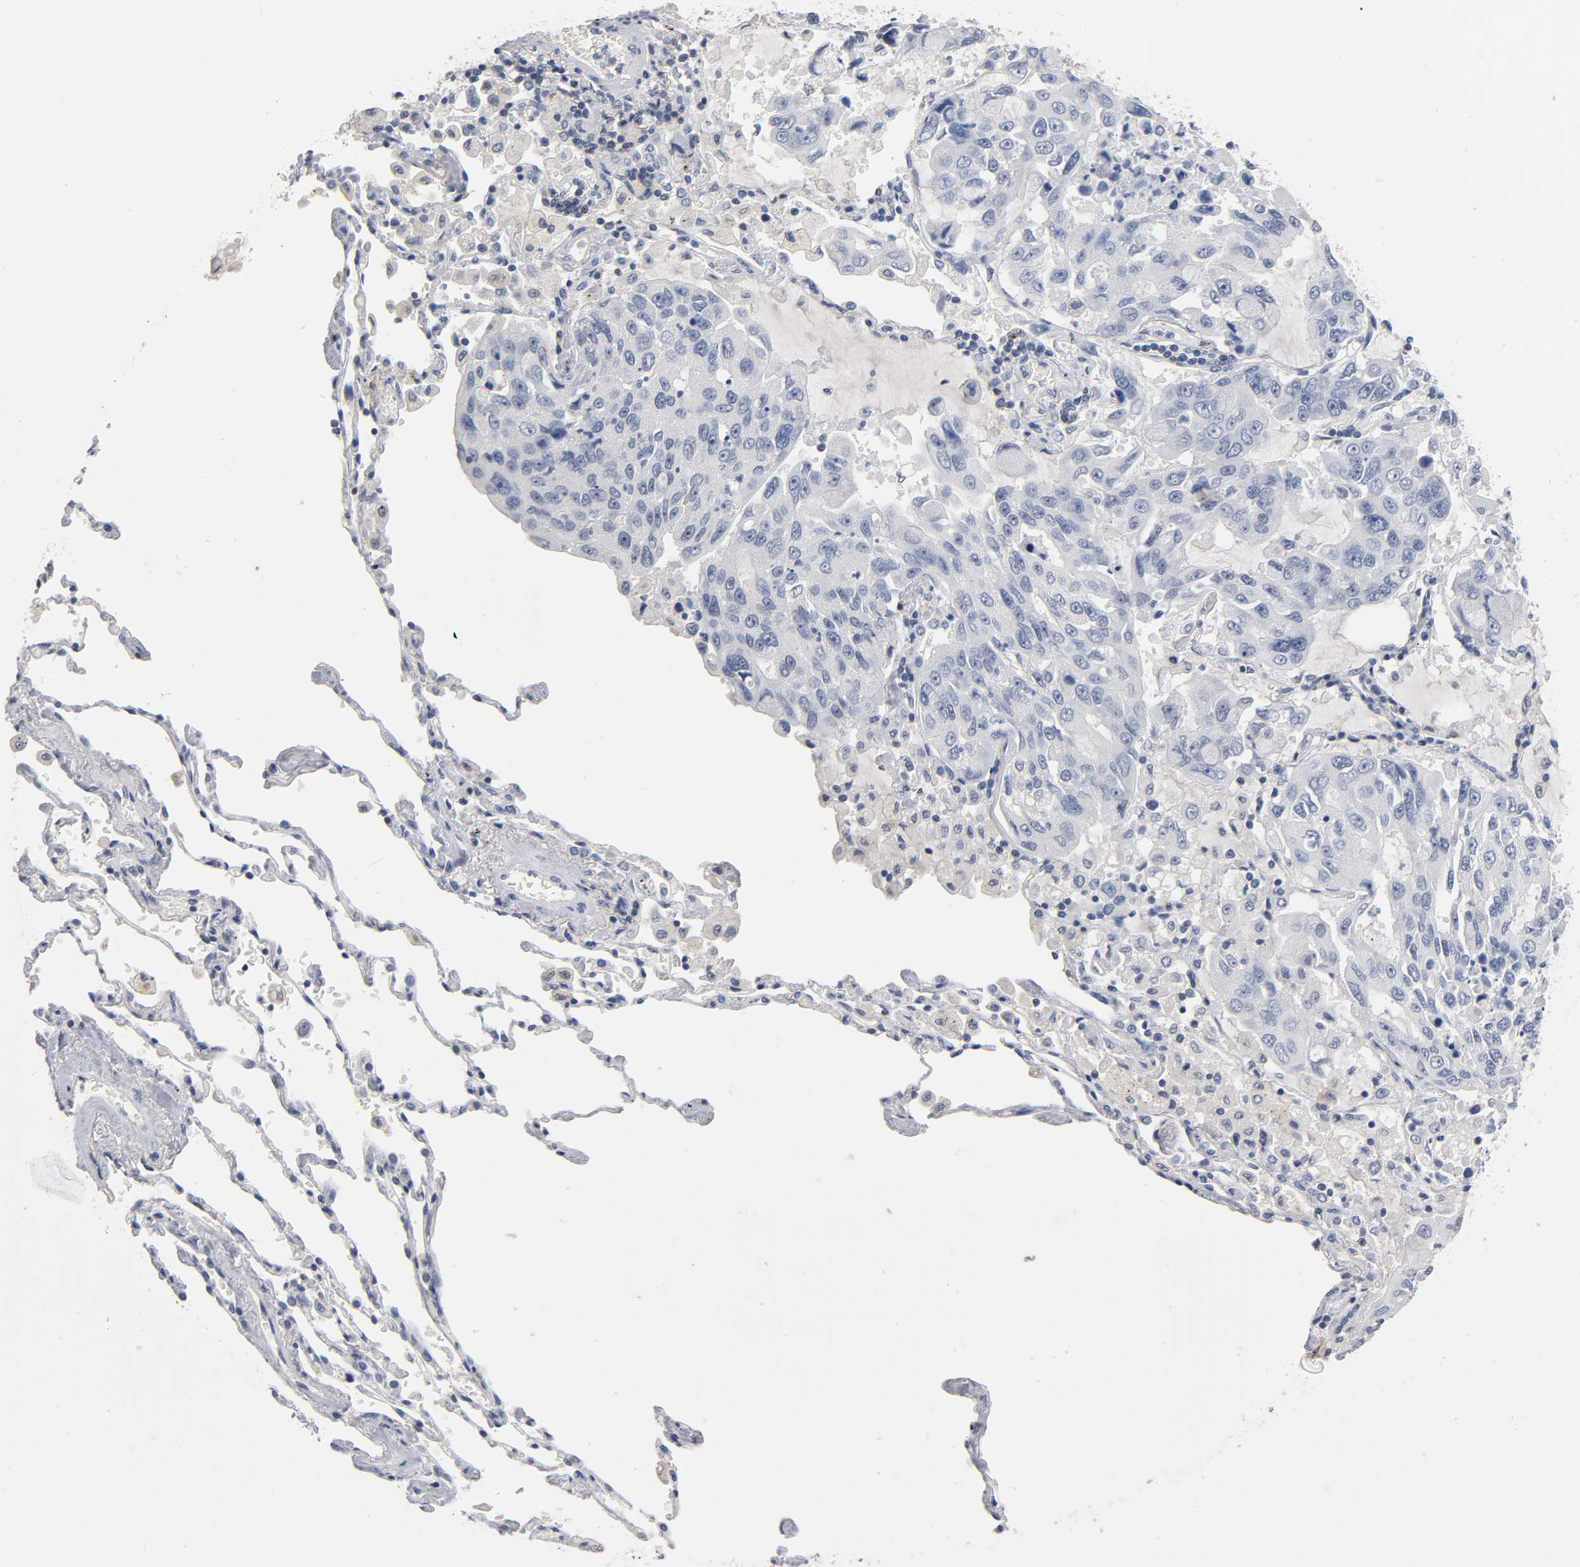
{"staining": {"intensity": "negative", "quantity": "none", "location": "none"}, "tissue": "lung cancer", "cell_type": "Tumor cells", "image_type": "cancer", "snomed": [{"axis": "morphology", "description": "Adenocarcinoma, NOS"}, {"axis": "topography", "description": "Lung"}], "caption": "Immunohistochemistry (IHC) photomicrograph of human lung cancer stained for a protein (brown), which demonstrates no staining in tumor cells. (DAB IHC, high magnification).", "gene": "NFATC1", "patient": {"sex": "male", "age": 64}}